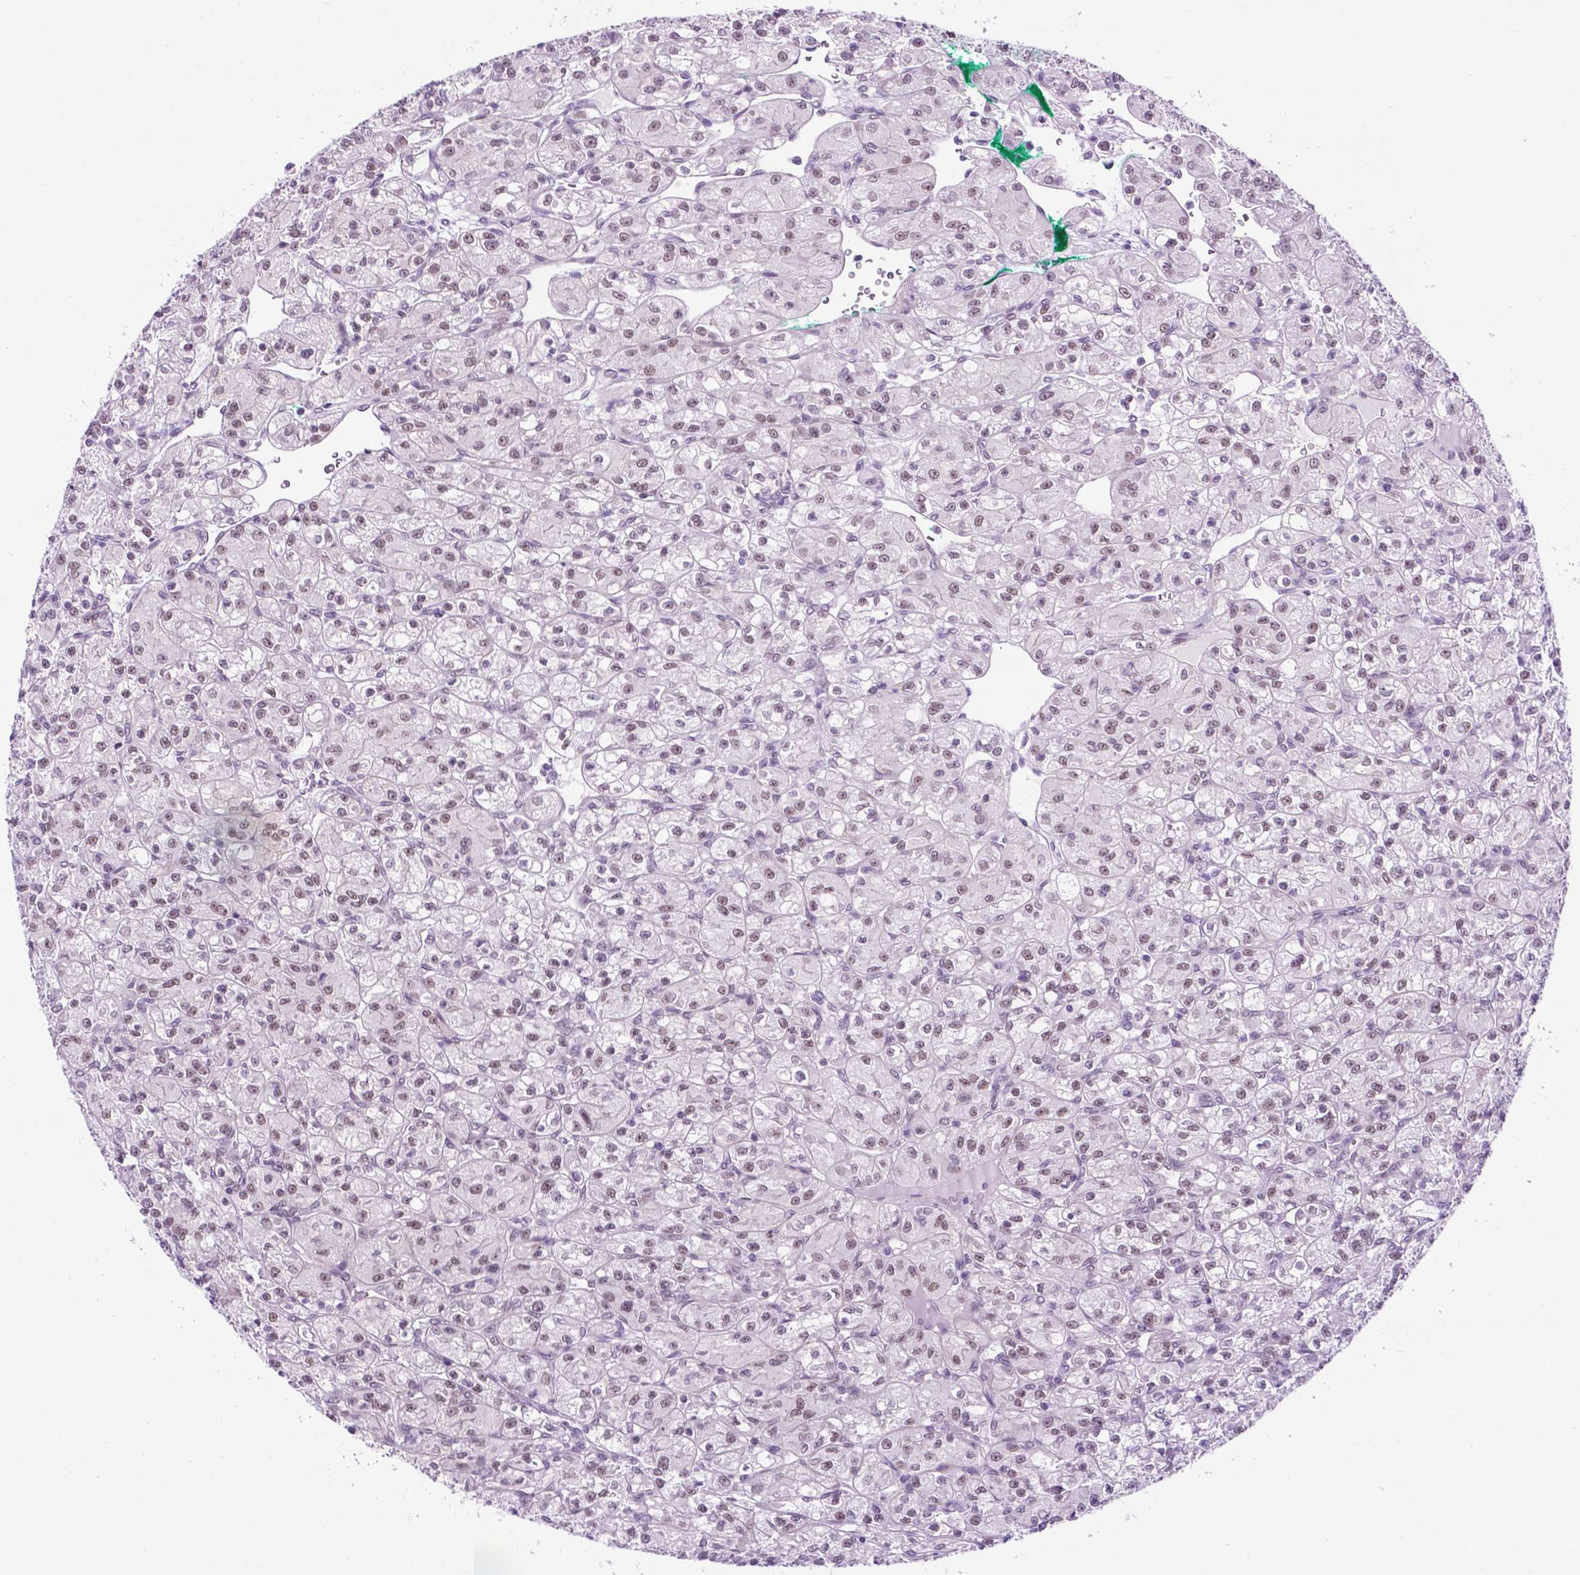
{"staining": {"intensity": "weak", "quantity": "<25%", "location": "nuclear"}, "tissue": "renal cancer", "cell_type": "Tumor cells", "image_type": "cancer", "snomed": [{"axis": "morphology", "description": "Adenocarcinoma, NOS"}, {"axis": "topography", "description": "Kidney"}], "caption": "Human renal cancer (adenocarcinoma) stained for a protein using IHC displays no positivity in tumor cells.", "gene": "TACSTD2", "patient": {"sex": "female", "age": 70}}